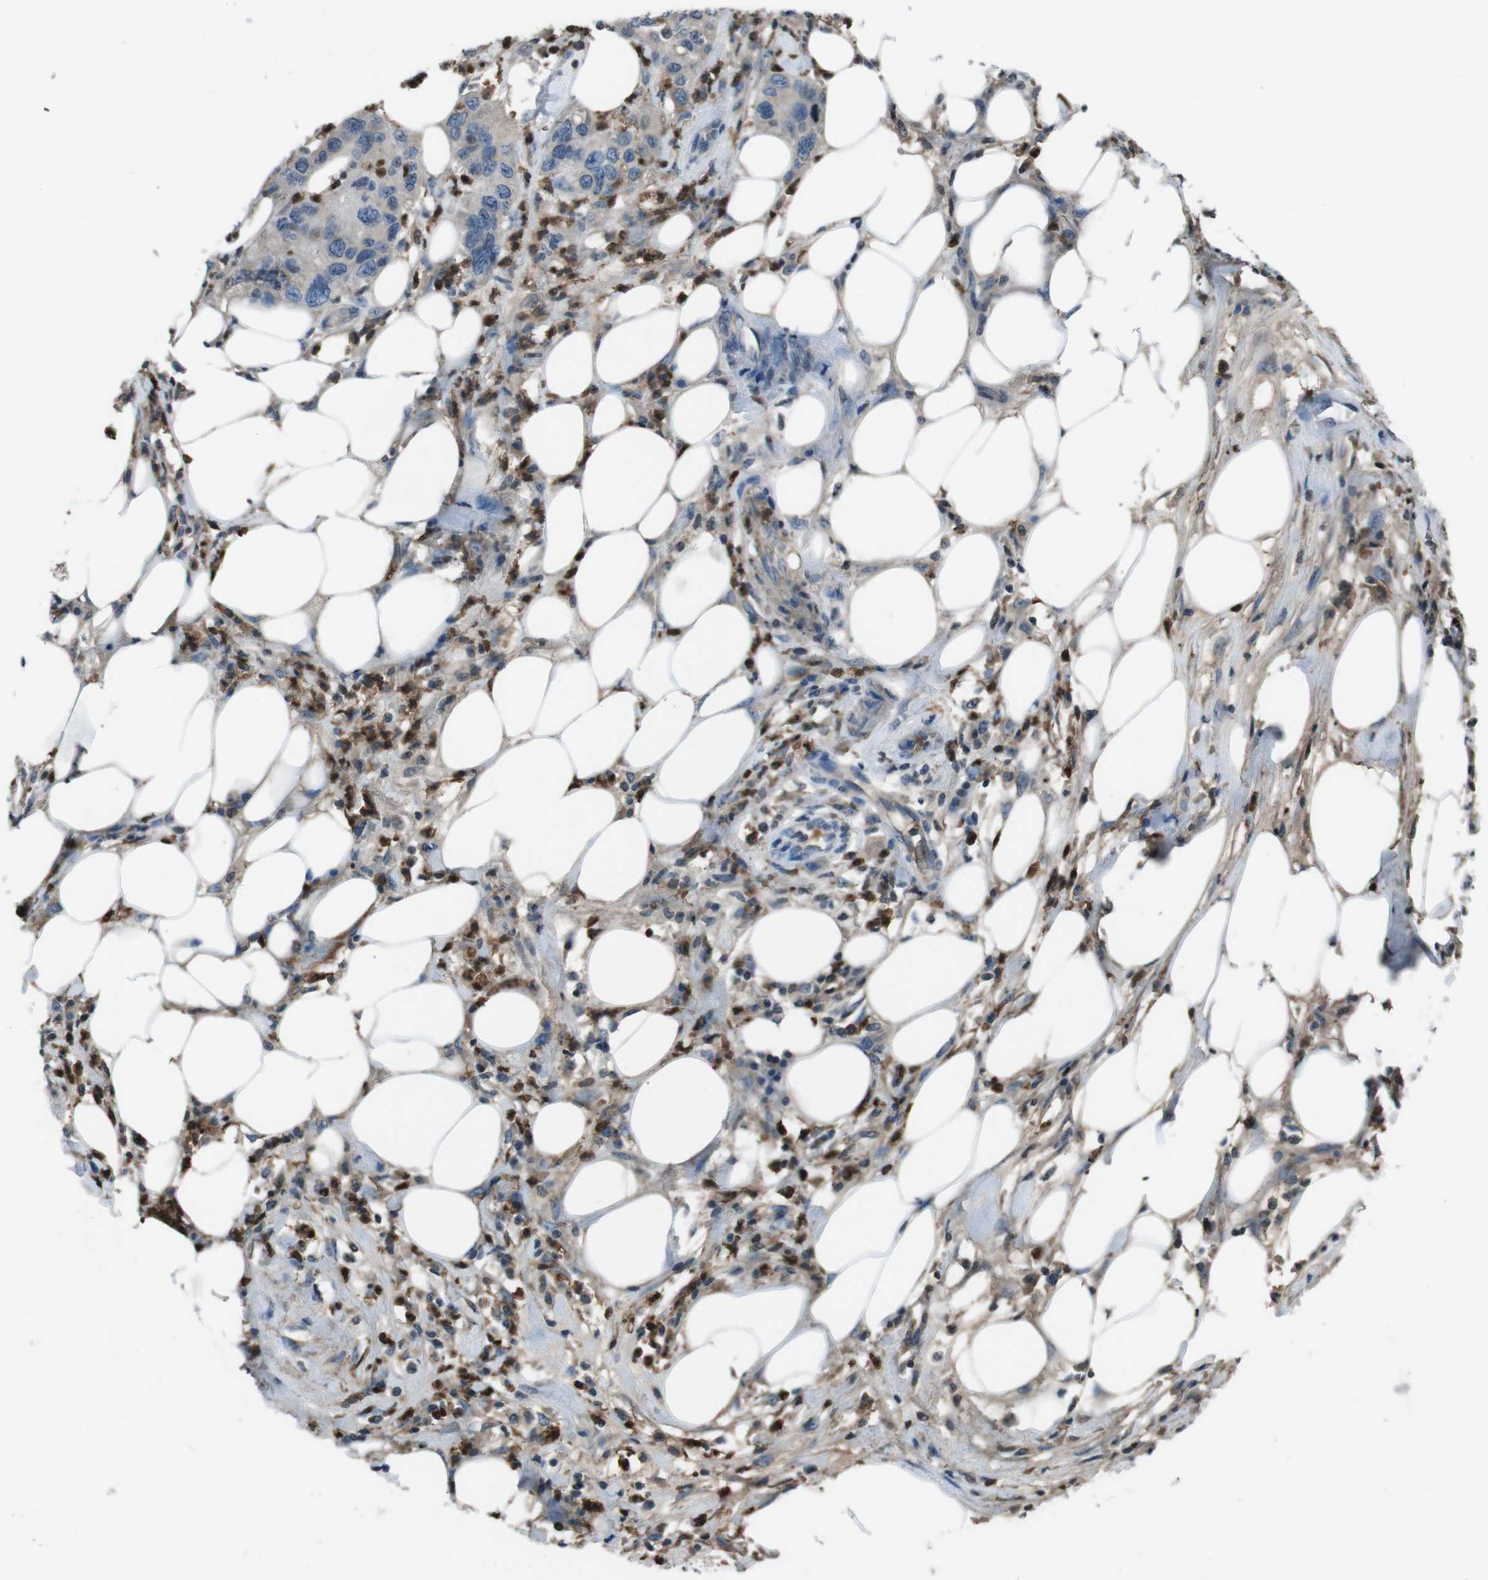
{"staining": {"intensity": "negative", "quantity": "none", "location": "none"}, "tissue": "pancreatic cancer", "cell_type": "Tumor cells", "image_type": "cancer", "snomed": [{"axis": "morphology", "description": "Adenocarcinoma, NOS"}, {"axis": "topography", "description": "Pancreas"}], "caption": "A high-resolution image shows immunohistochemistry (IHC) staining of adenocarcinoma (pancreatic), which demonstrates no significant staining in tumor cells.", "gene": "UGT1A6", "patient": {"sex": "female", "age": 71}}